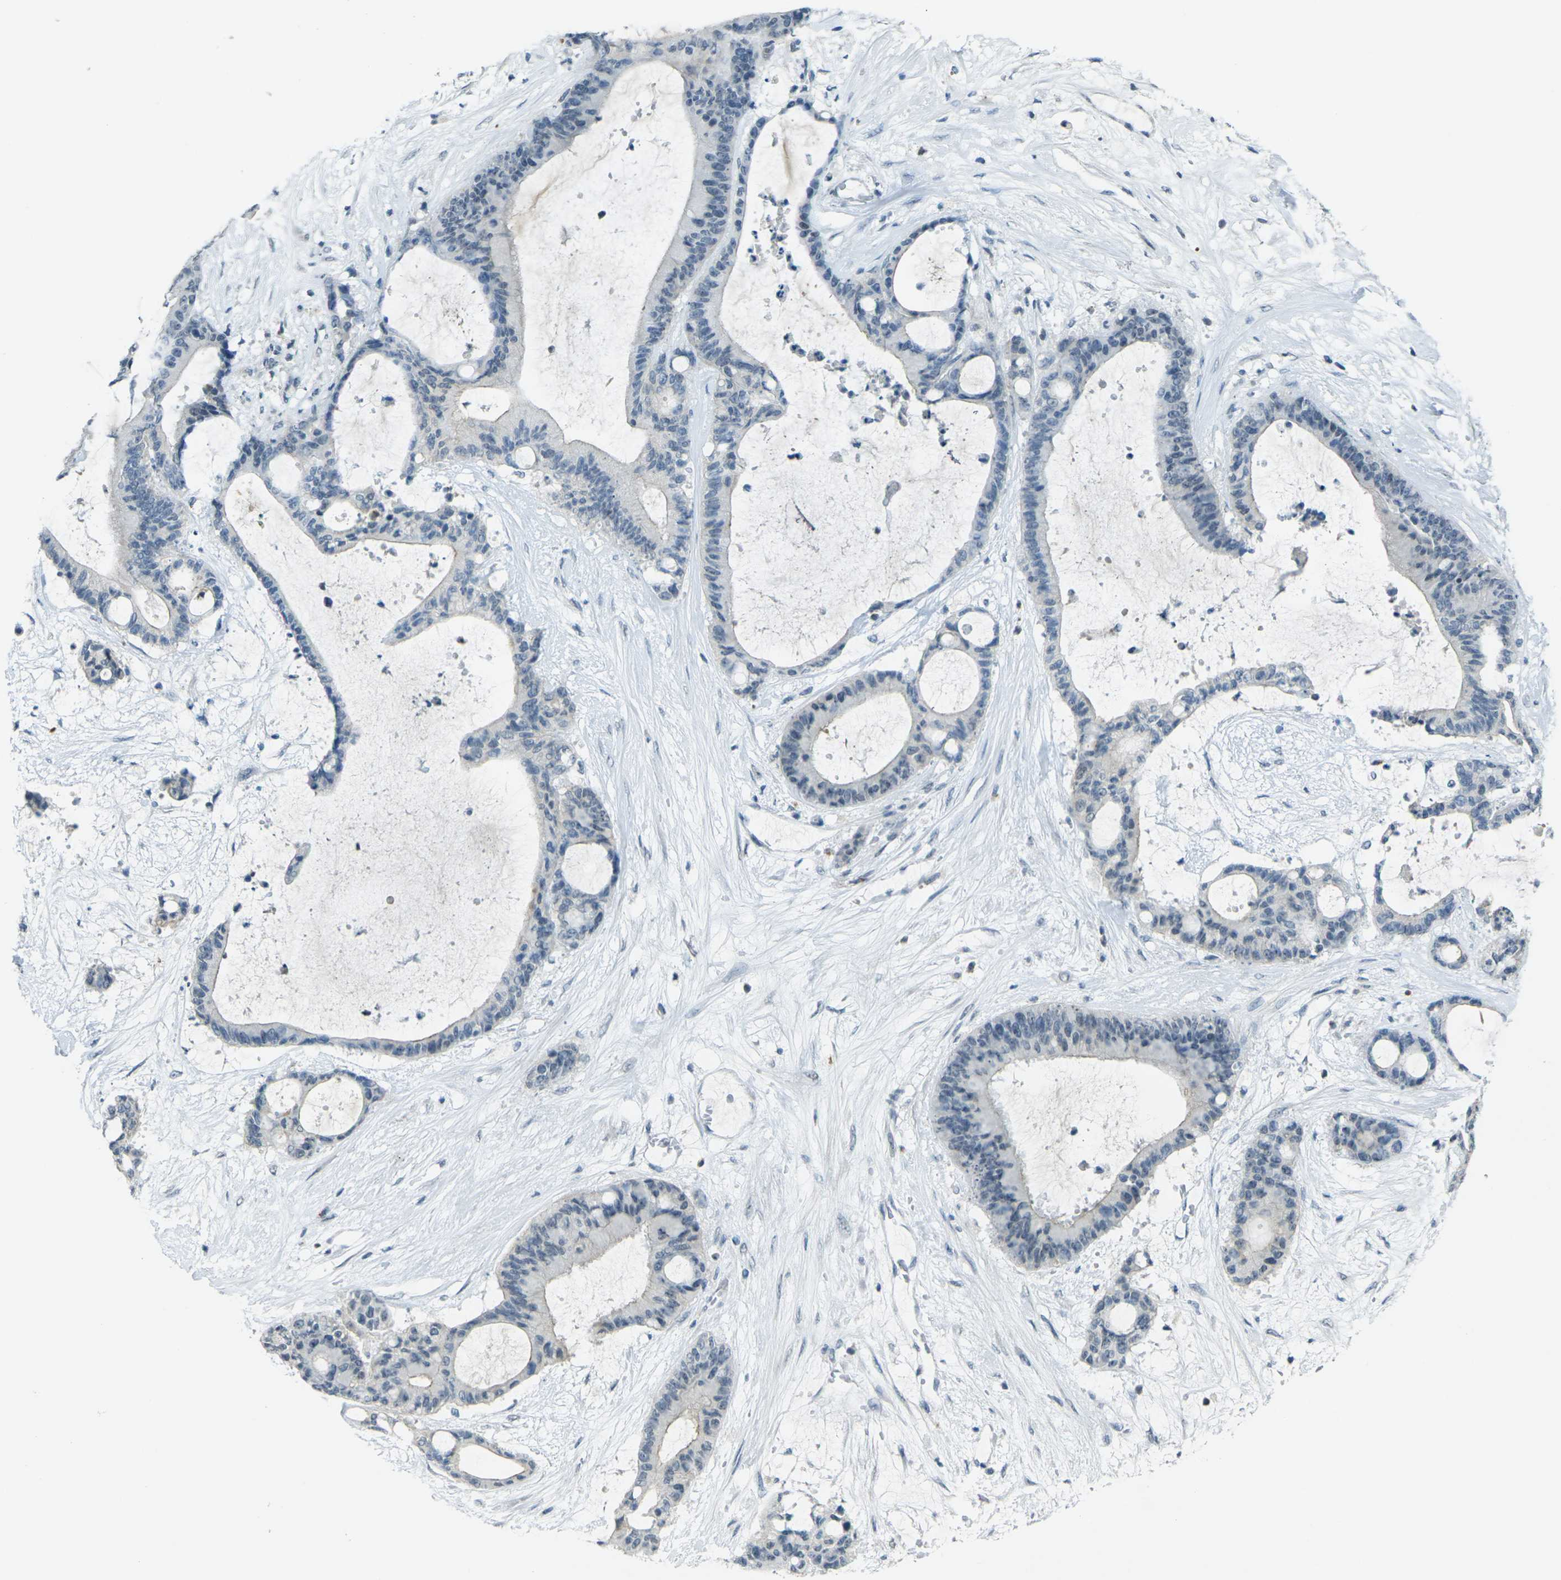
{"staining": {"intensity": "negative", "quantity": "none", "location": "none"}, "tissue": "liver cancer", "cell_type": "Tumor cells", "image_type": "cancer", "snomed": [{"axis": "morphology", "description": "Cholangiocarcinoma"}, {"axis": "topography", "description": "Liver"}], "caption": "A histopathology image of cholangiocarcinoma (liver) stained for a protein reveals no brown staining in tumor cells.", "gene": "SPTBN2", "patient": {"sex": "female", "age": 73}}